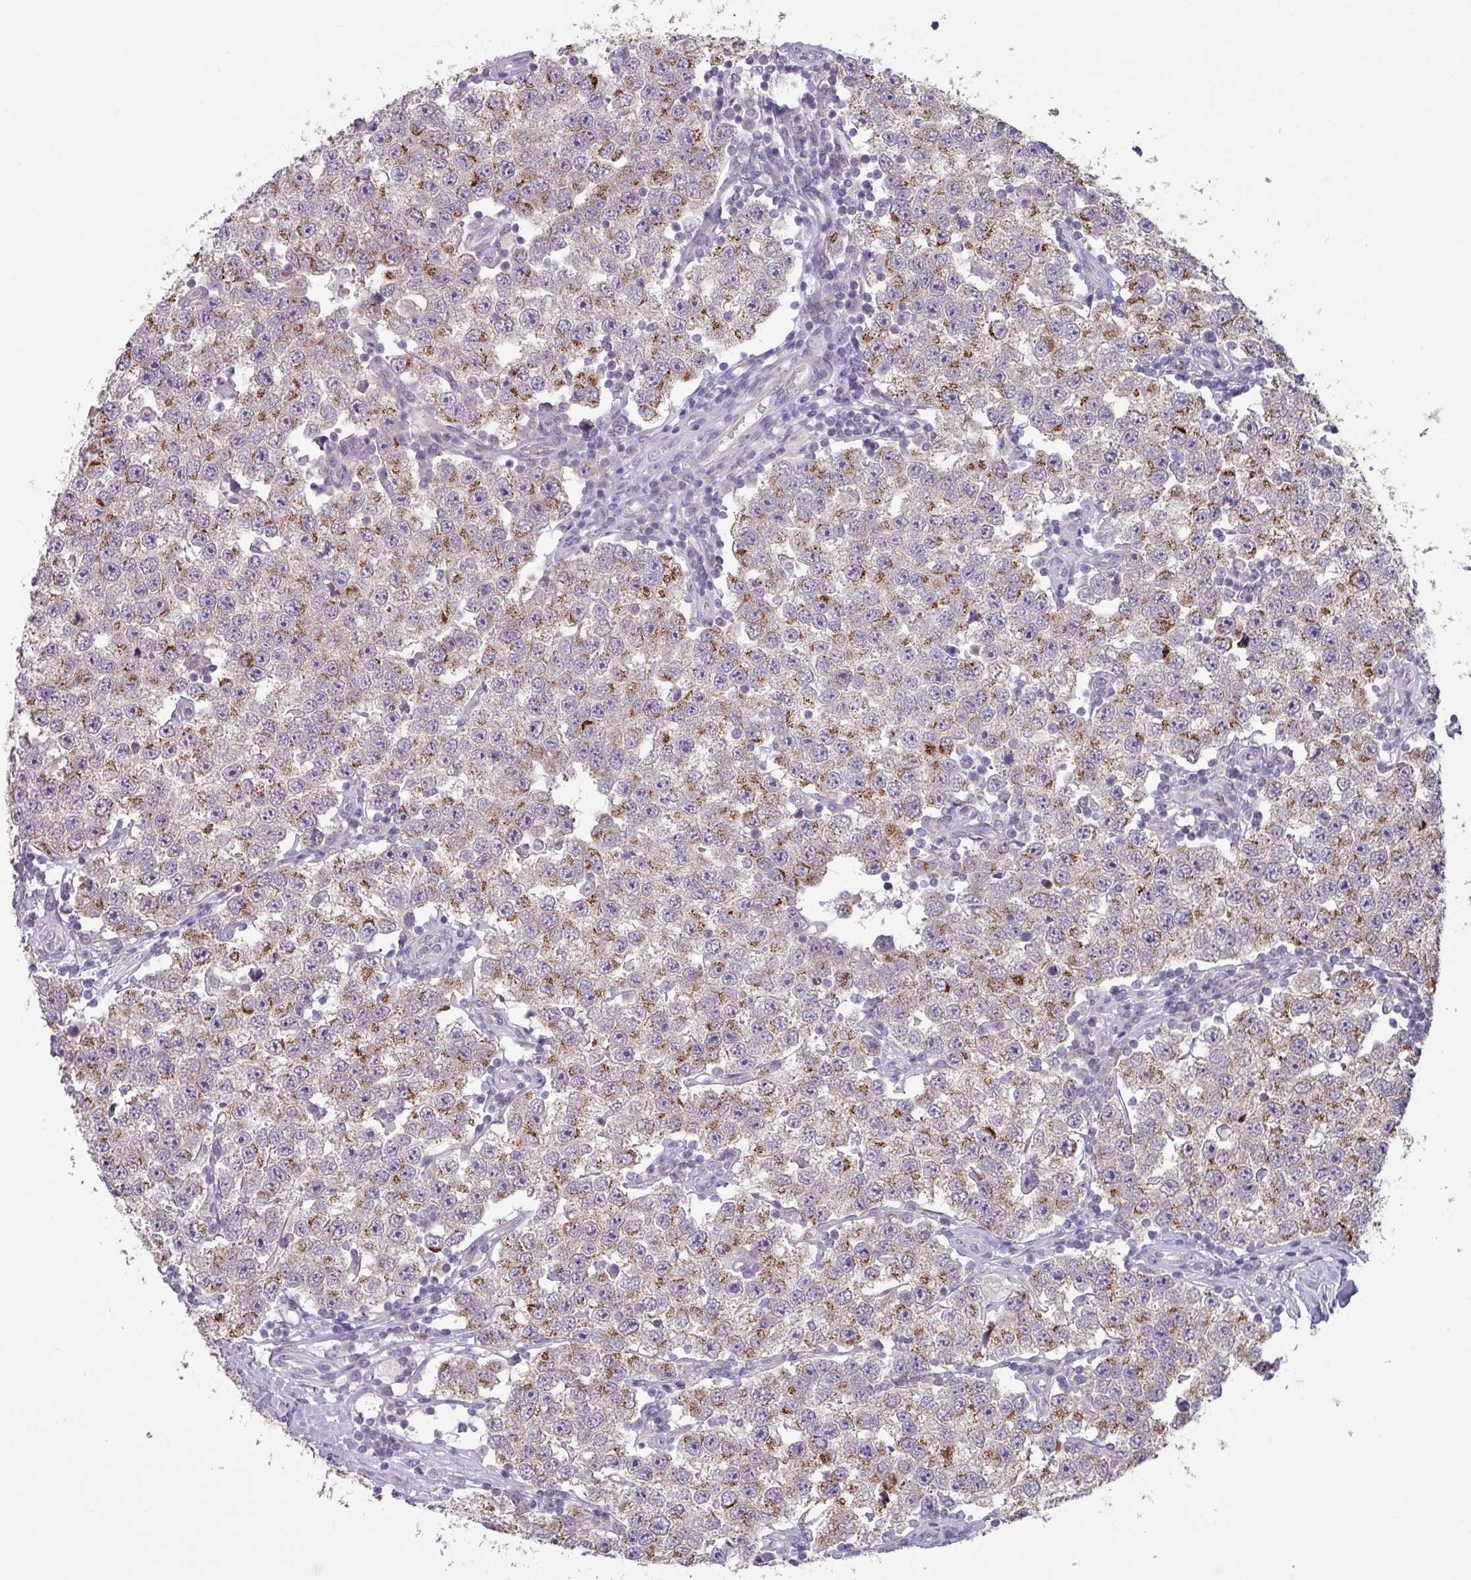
{"staining": {"intensity": "moderate", "quantity": "25%-75%", "location": "cytoplasmic/membranous"}, "tissue": "testis cancer", "cell_type": "Tumor cells", "image_type": "cancer", "snomed": [{"axis": "morphology", "description": "Seminoma, NOS"}, {"axis": "topography", "description": "Testis"}], "caption": "High-power microscopy captured an IHC micrograph of testis cancer (seminoma), revealing moderate cytoplasmic/membranous positivity in approximately 25%-75% of tumor cells.", "gene": "GALNT12", "patient": {"sex": "male", "age": 34}}